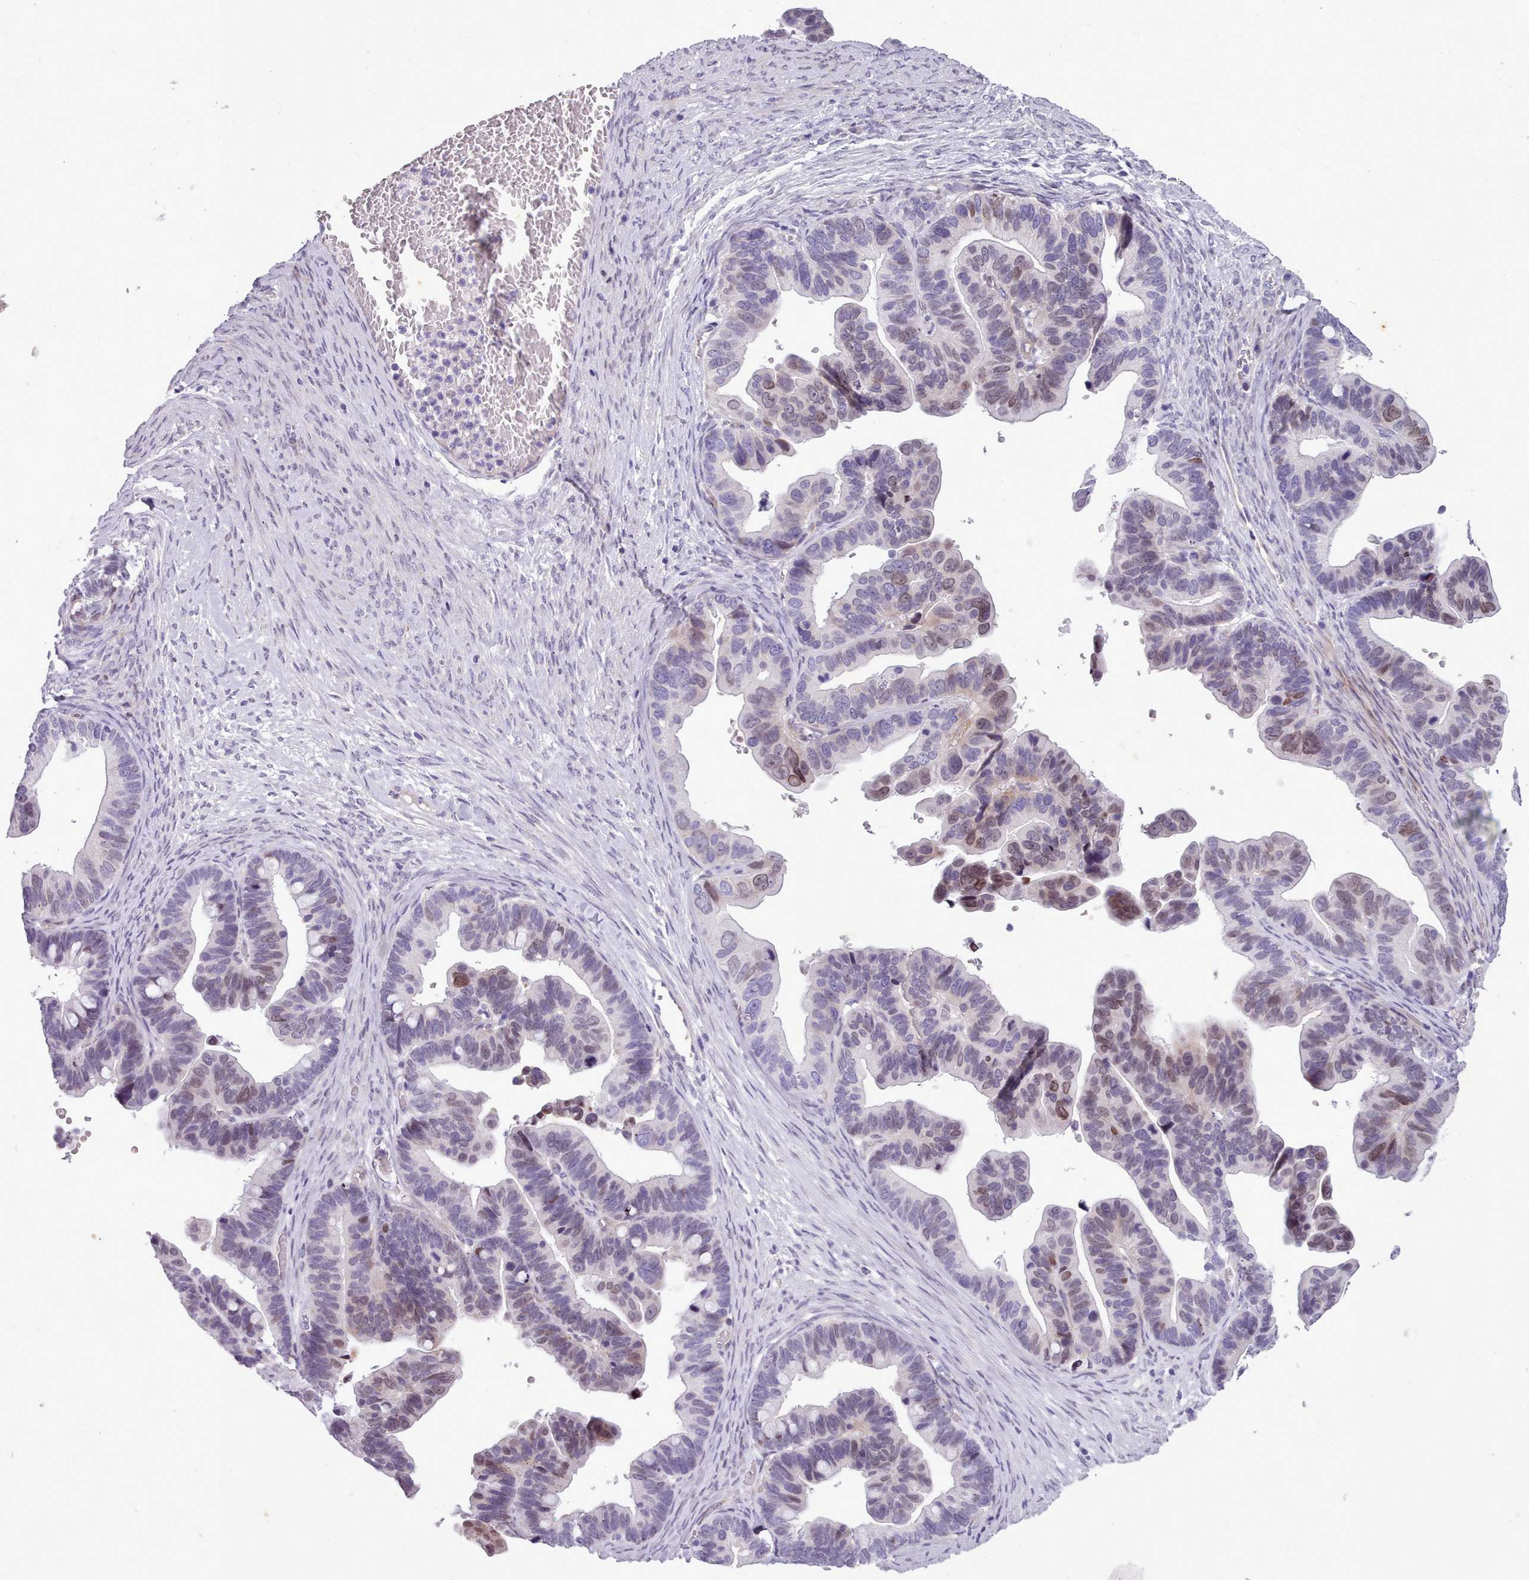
{"staining": {"intensity": "weak", "quantity": "<25%", "location": "nuclear"}, "tissue": "ovarian cancer", "cell_type": "Tumor cells", "image_type": "cancer", "snomed": [{"axis": "morphology", "description": "Cystadenocarcinoma, serous, NOS"}, {"axis": "topography", "description": "Ovary"}], "caption": "The histopathology image exhibits no significant positivity in tumor cells of ovarian serous cystadenocarcinoma.", "gene": "KCNT2", "patient": {"sex": "female", "age": 56}}